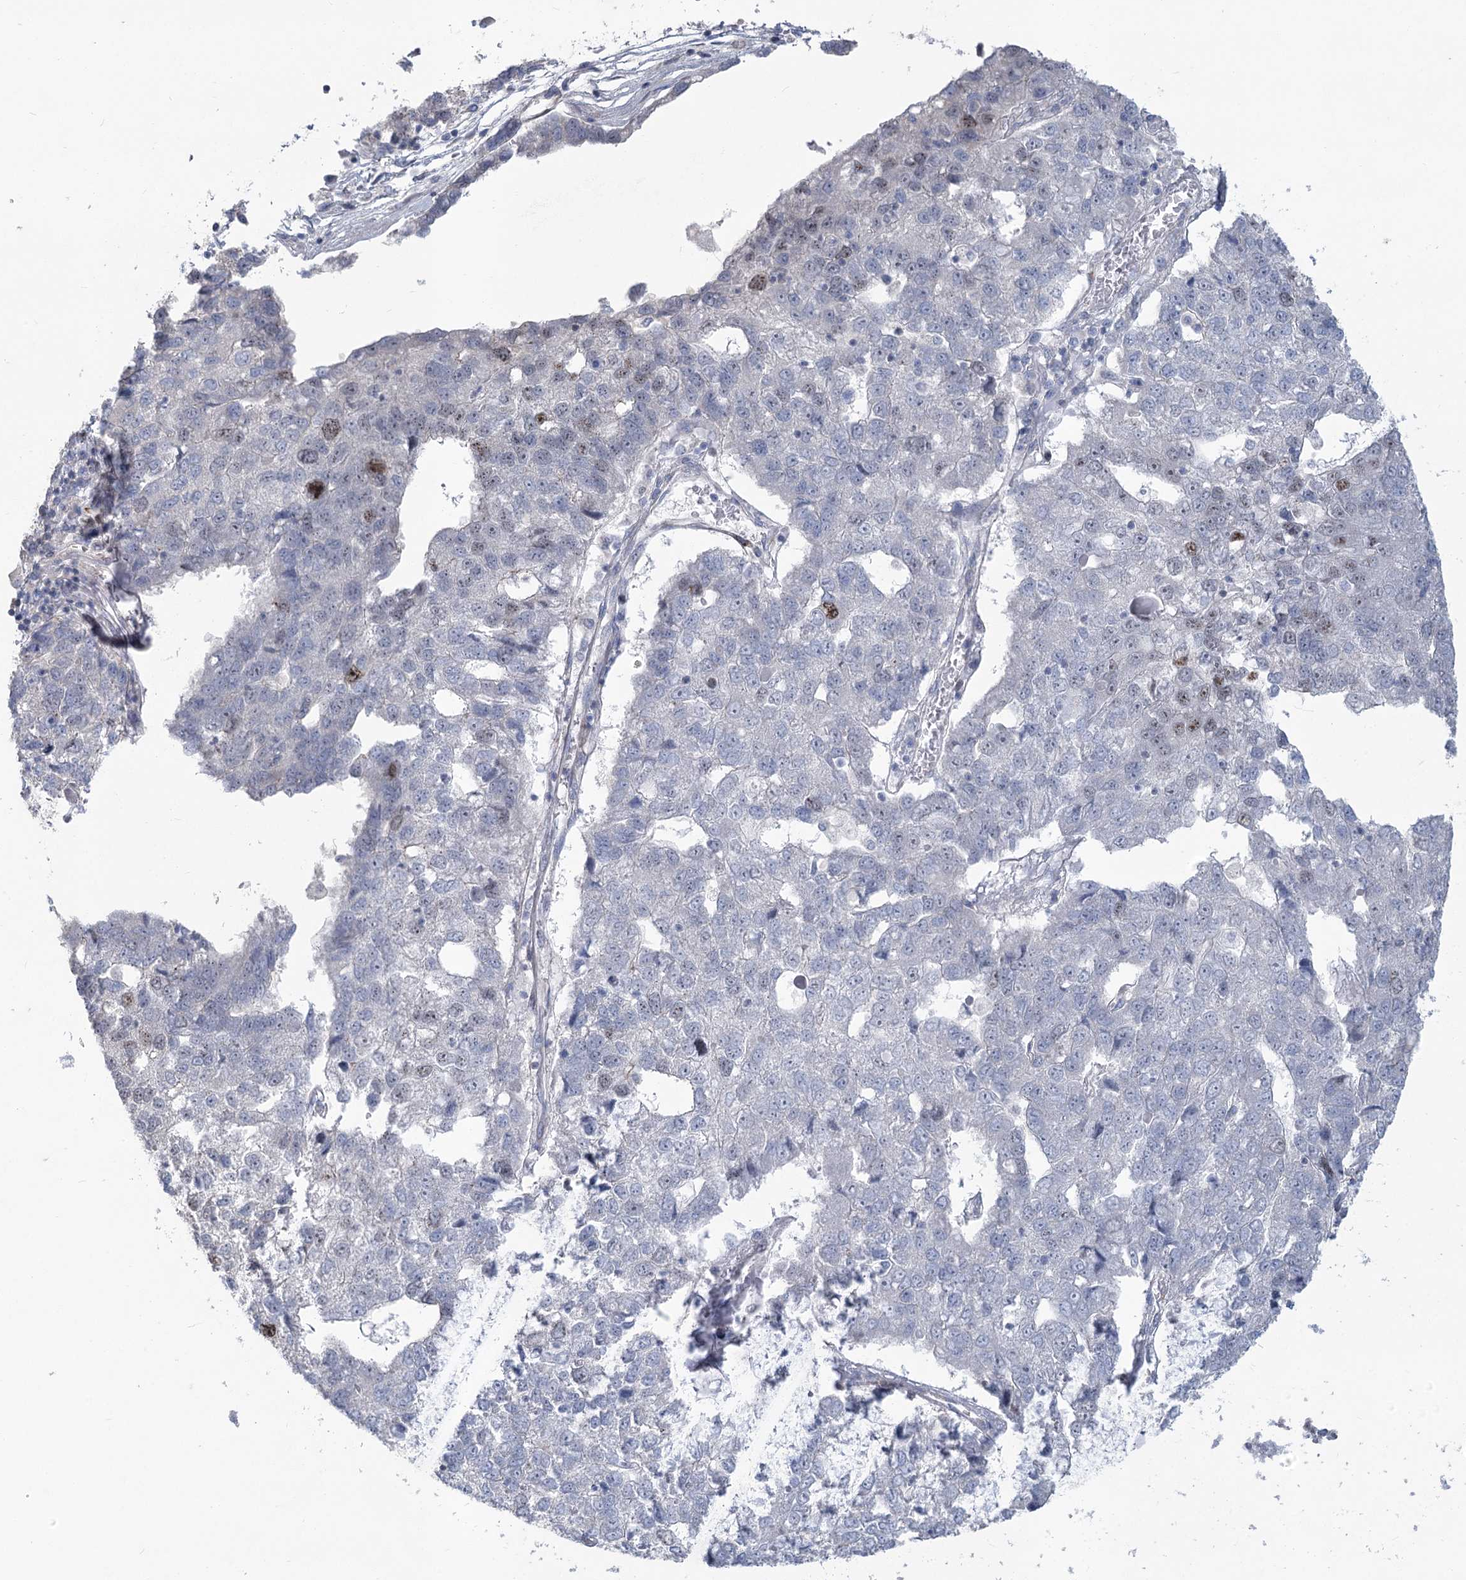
{"staining": {"intensity": "negative", "quantity": "none", "location": "none"}, "tissue": "pancreatic cancer", "cell_type": "Tumor cells", "image_type": "cancer", "snomed": [{"axis": "morphology", "description": "Adenocarcinoma, NOS"}, {"axis": "topography", "description": "Pancreas"}], "caption": "Tumor cells show no significant staining in pancreatic cancer (adenocarcinoma). (DAB (3,3'-diaminobenzidine) immunohistochemistry (IHC) with hematoxylin counter stain).", "gene": "ABITRAM", "patient": {"sex": "female", "age": 61}}